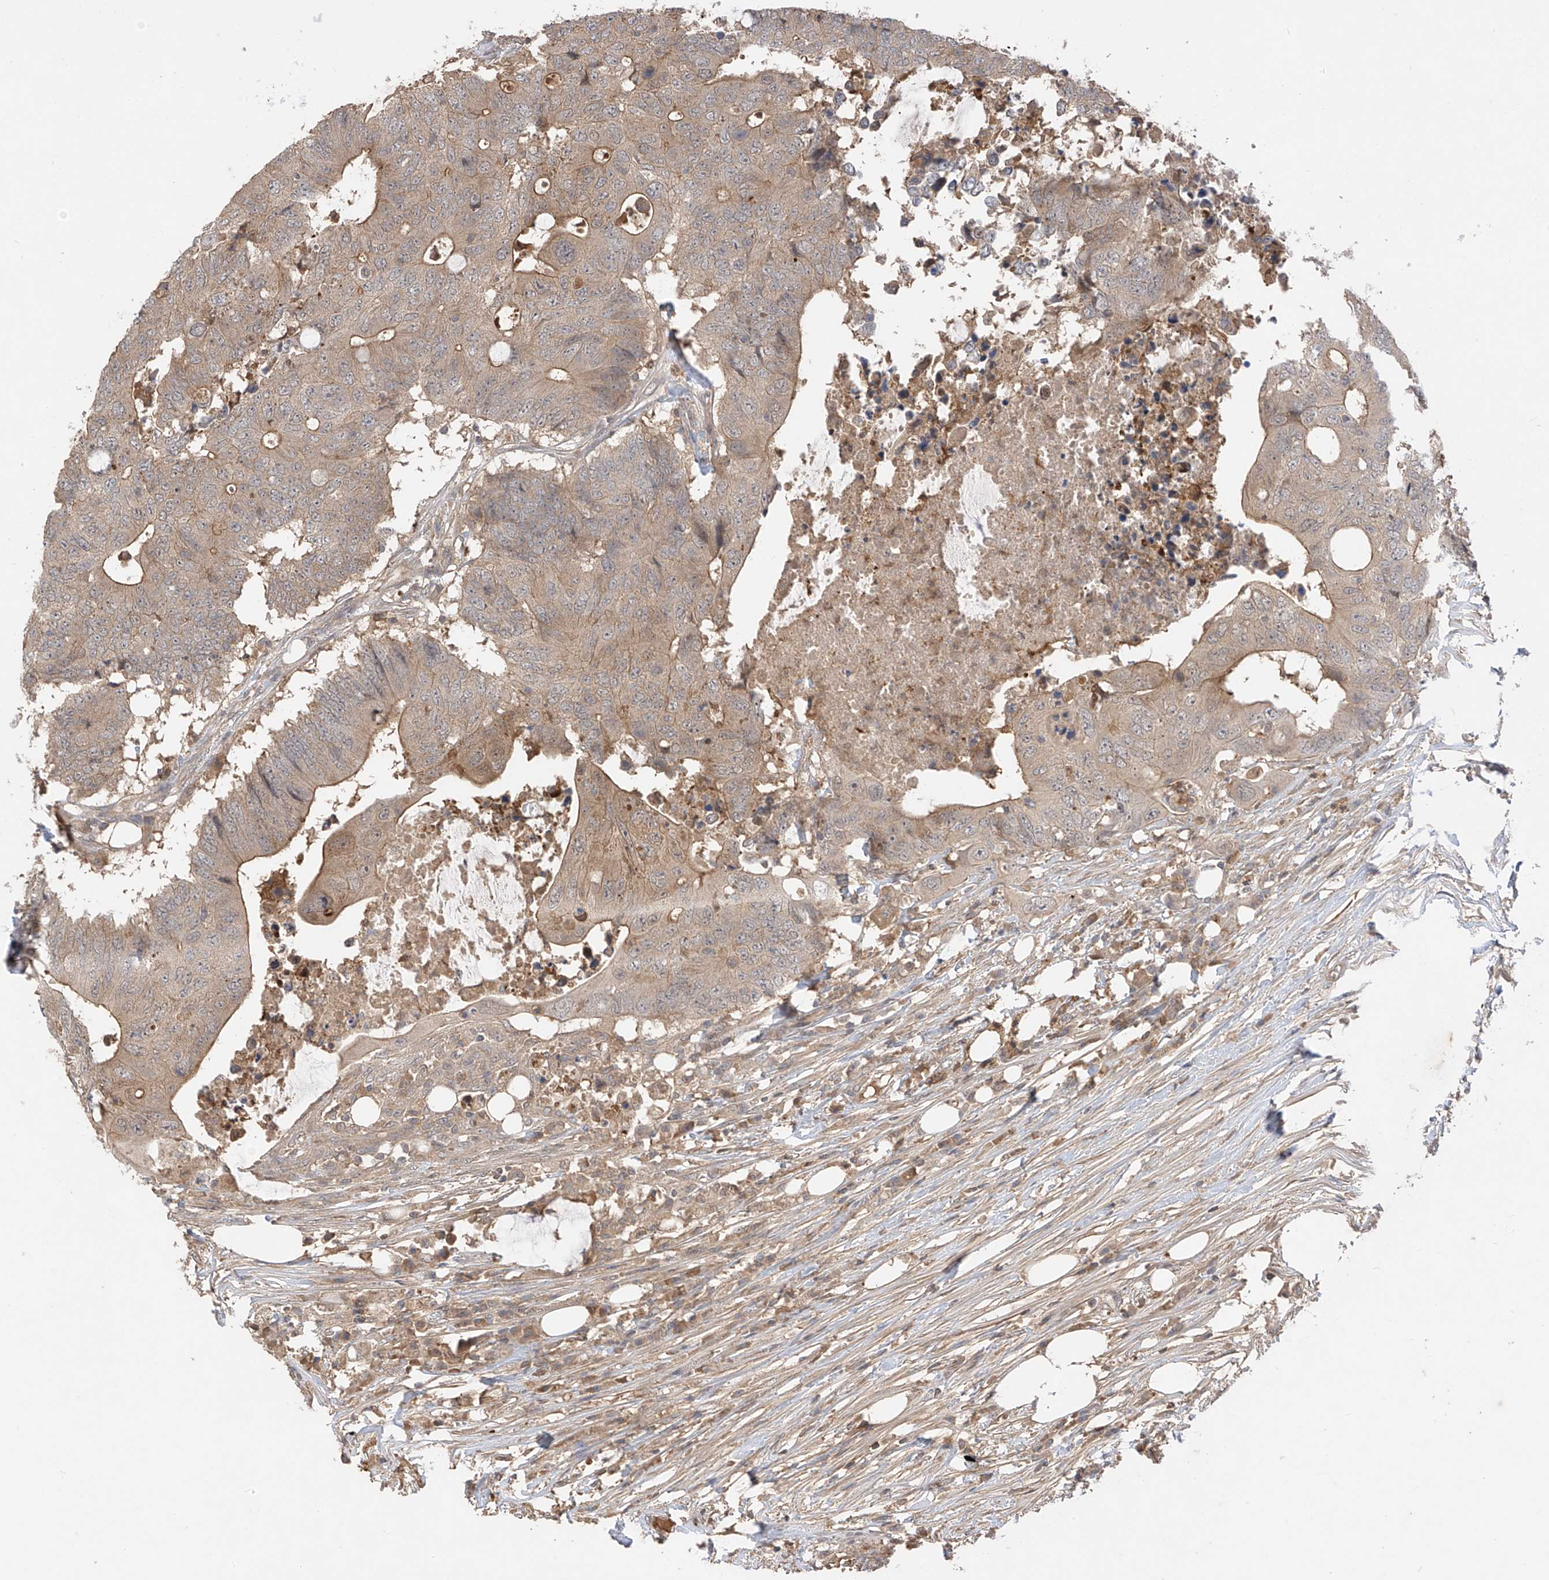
{"staining": {"intensity": "moderate", "quantity": ">75%", "location": "cytoplasmic/membranous"}, "tissue": "colorectal cancer", "cell_type": "Tumor cells", "image_type": "cancer", "snomed": [{"axis": "morphology", "description": "Adenocarcinoma, NOS"}, {"axis": "topography", "description": "Colon"}], "caption": "Immunohistochemical staining of colorectal cancer (adenocarcinoma) exhibits medium levels of moderate cytoplasmic/membranous protein staining in approximately >75% of tumor cells.", "gene": "CACNA2D4", "patient": {"sex": "male", "age": 71}}